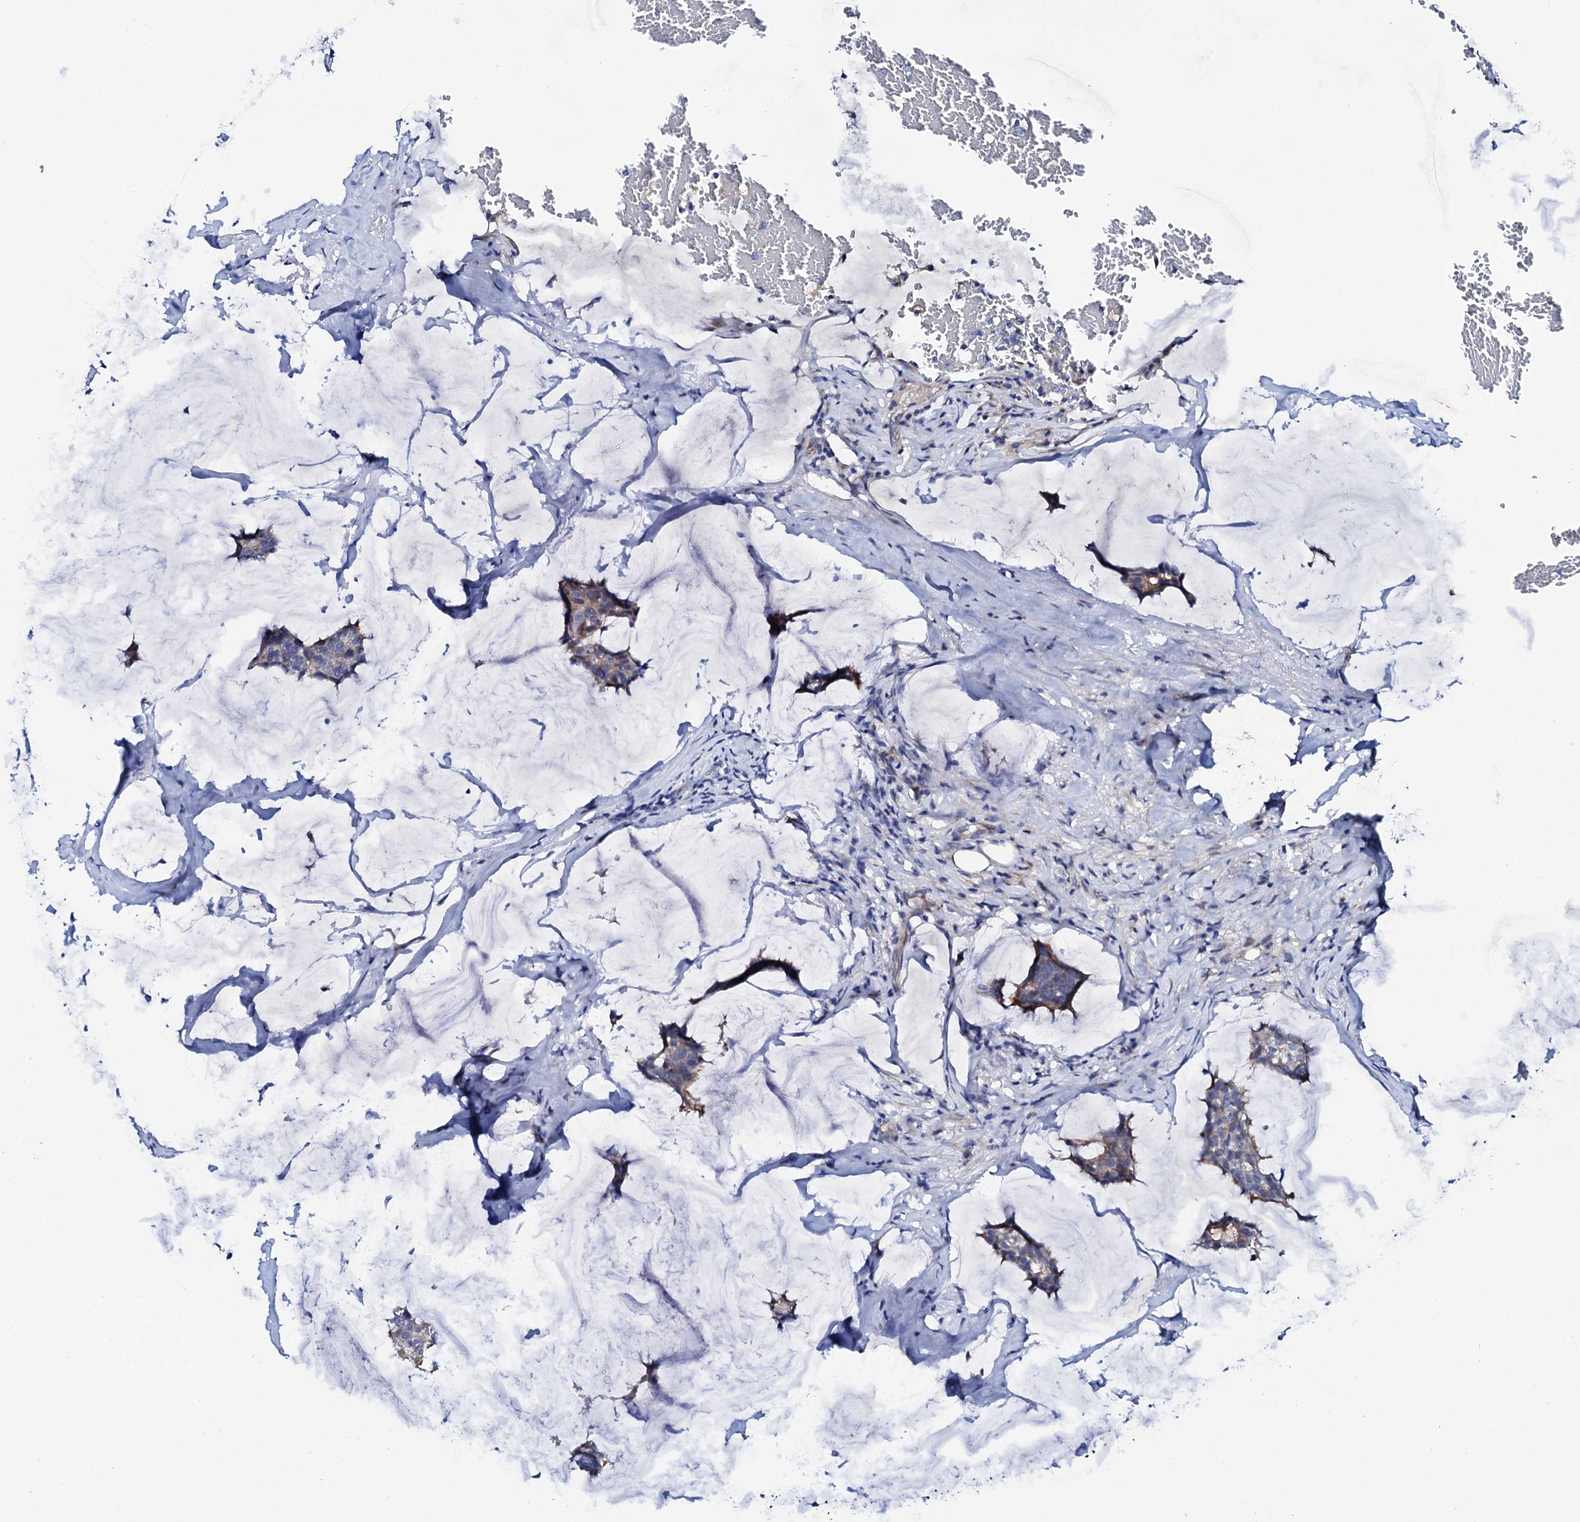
{"staining": {"intensity": "negative", "quantity": "none", "location": "none"}, "tissue": "breast cancer", "cell_type": "Tumor cells", "image_type": "cancer", "snomed": [{"axis": "morphology", "description": "Duct carcinoma"}, {"axis": "topography", "description": "Breast"}], "caption": "Tumor cells show no significant staining in infiltrating ductal carcinoma (breast). (Brightfield microscopy of DAB immunohistochemistry (IHC) at high magnification).", "gene": "TRDN", "patient": {"sex": "female", "age": 93}}